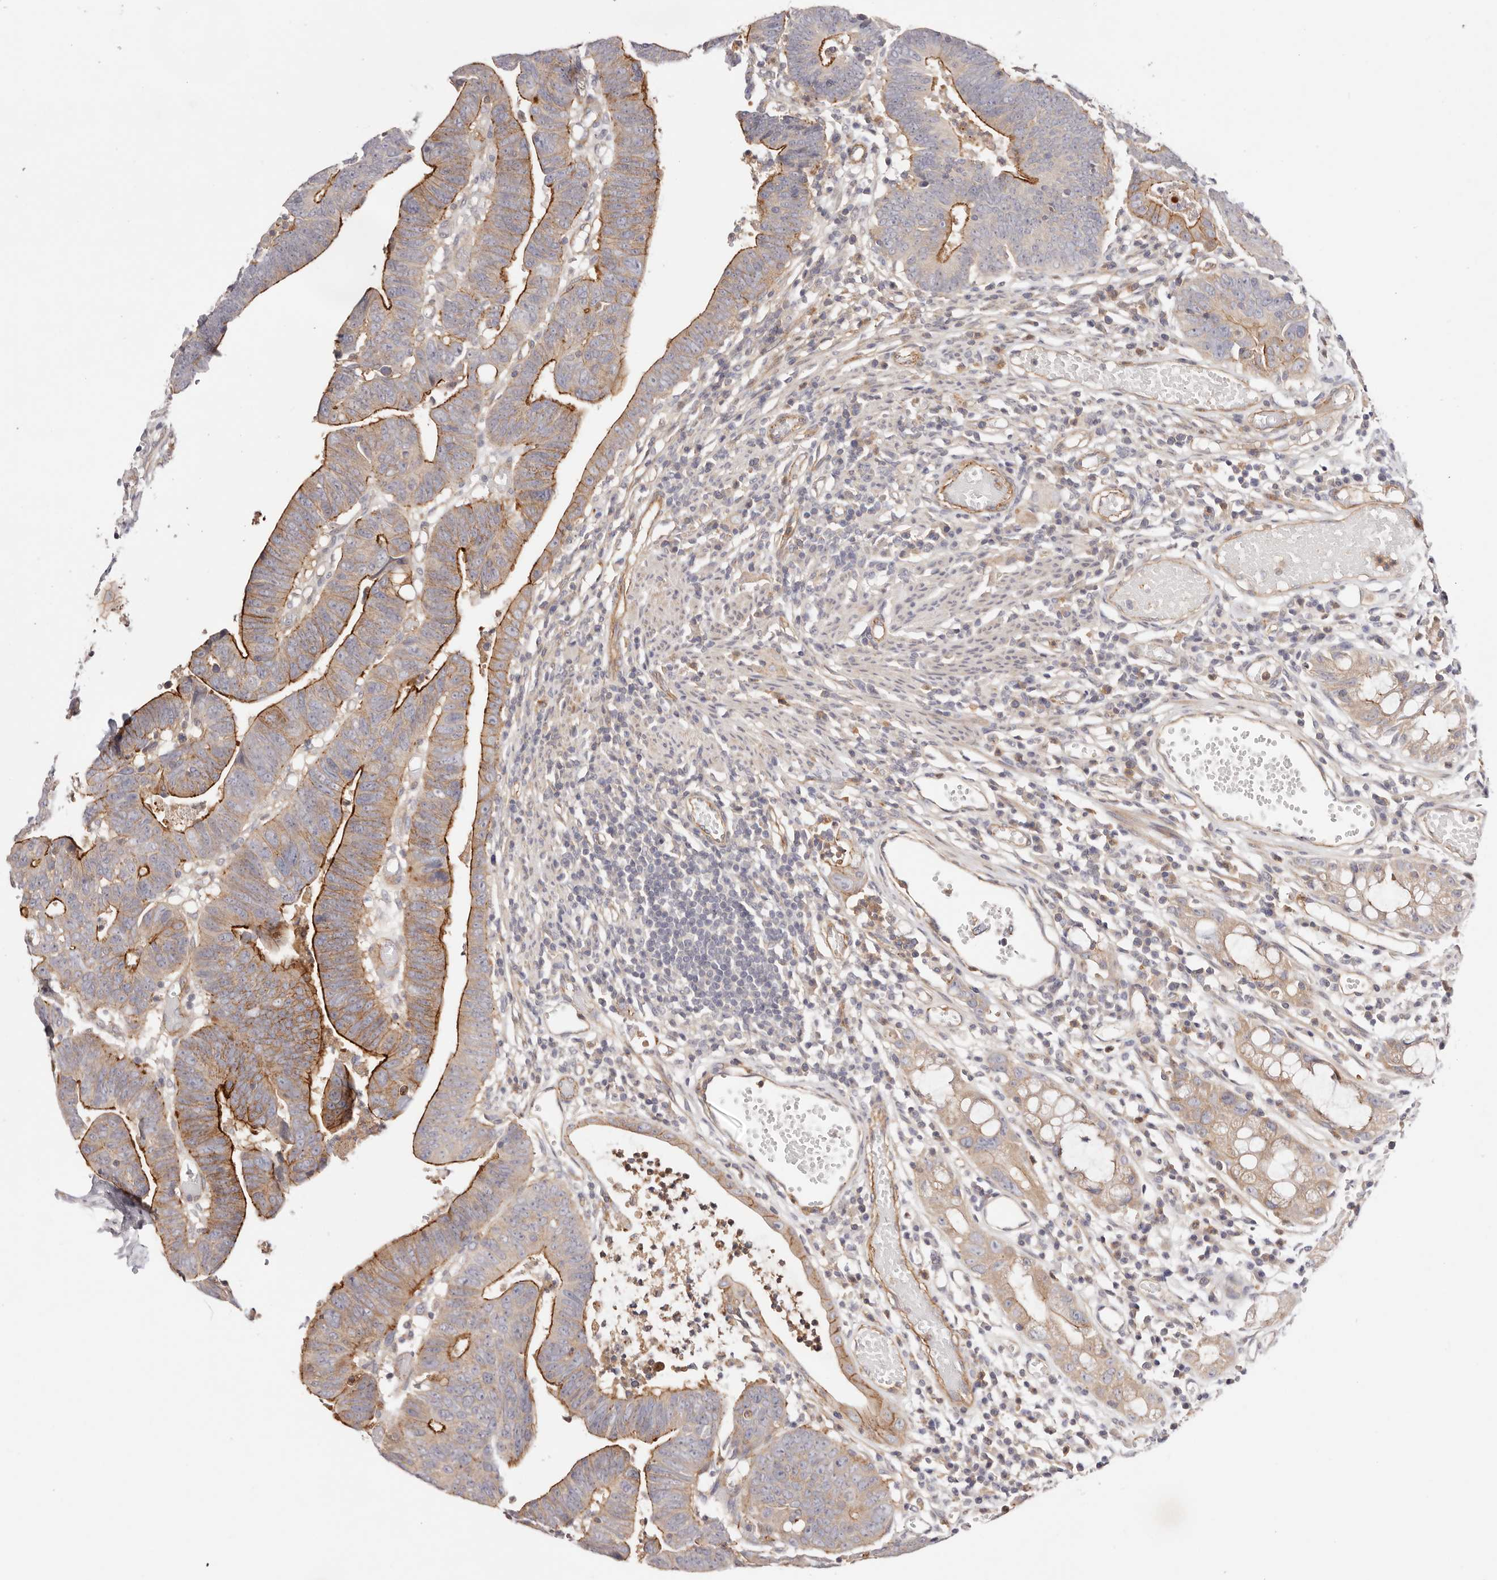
{"staining": {"intensity": "strong", "quantity": ">75%", "location": "cytoplasmic/membranous"}, "tissue": "colorectal cancer", "cell_type": "Tumor cells", "image_type": "cancer", "snomed": [{"axis": "morphology", "description": "Adenocarcinoma, NOS"}, {"axis": "topography", "description": "Rectum"}], "caption": "Immunohistochemical staining of colorectal adenocarcinoma shows high levels of strong cytoplasmic/membranous staining in approximately >75% of tumor cells. (DAB (3,3'-diaminobenzidine) IHC with brightfield microscopy, high magnification).", "gene": "SLC35B2", "patient": {"sex": "female", "age": 65}}